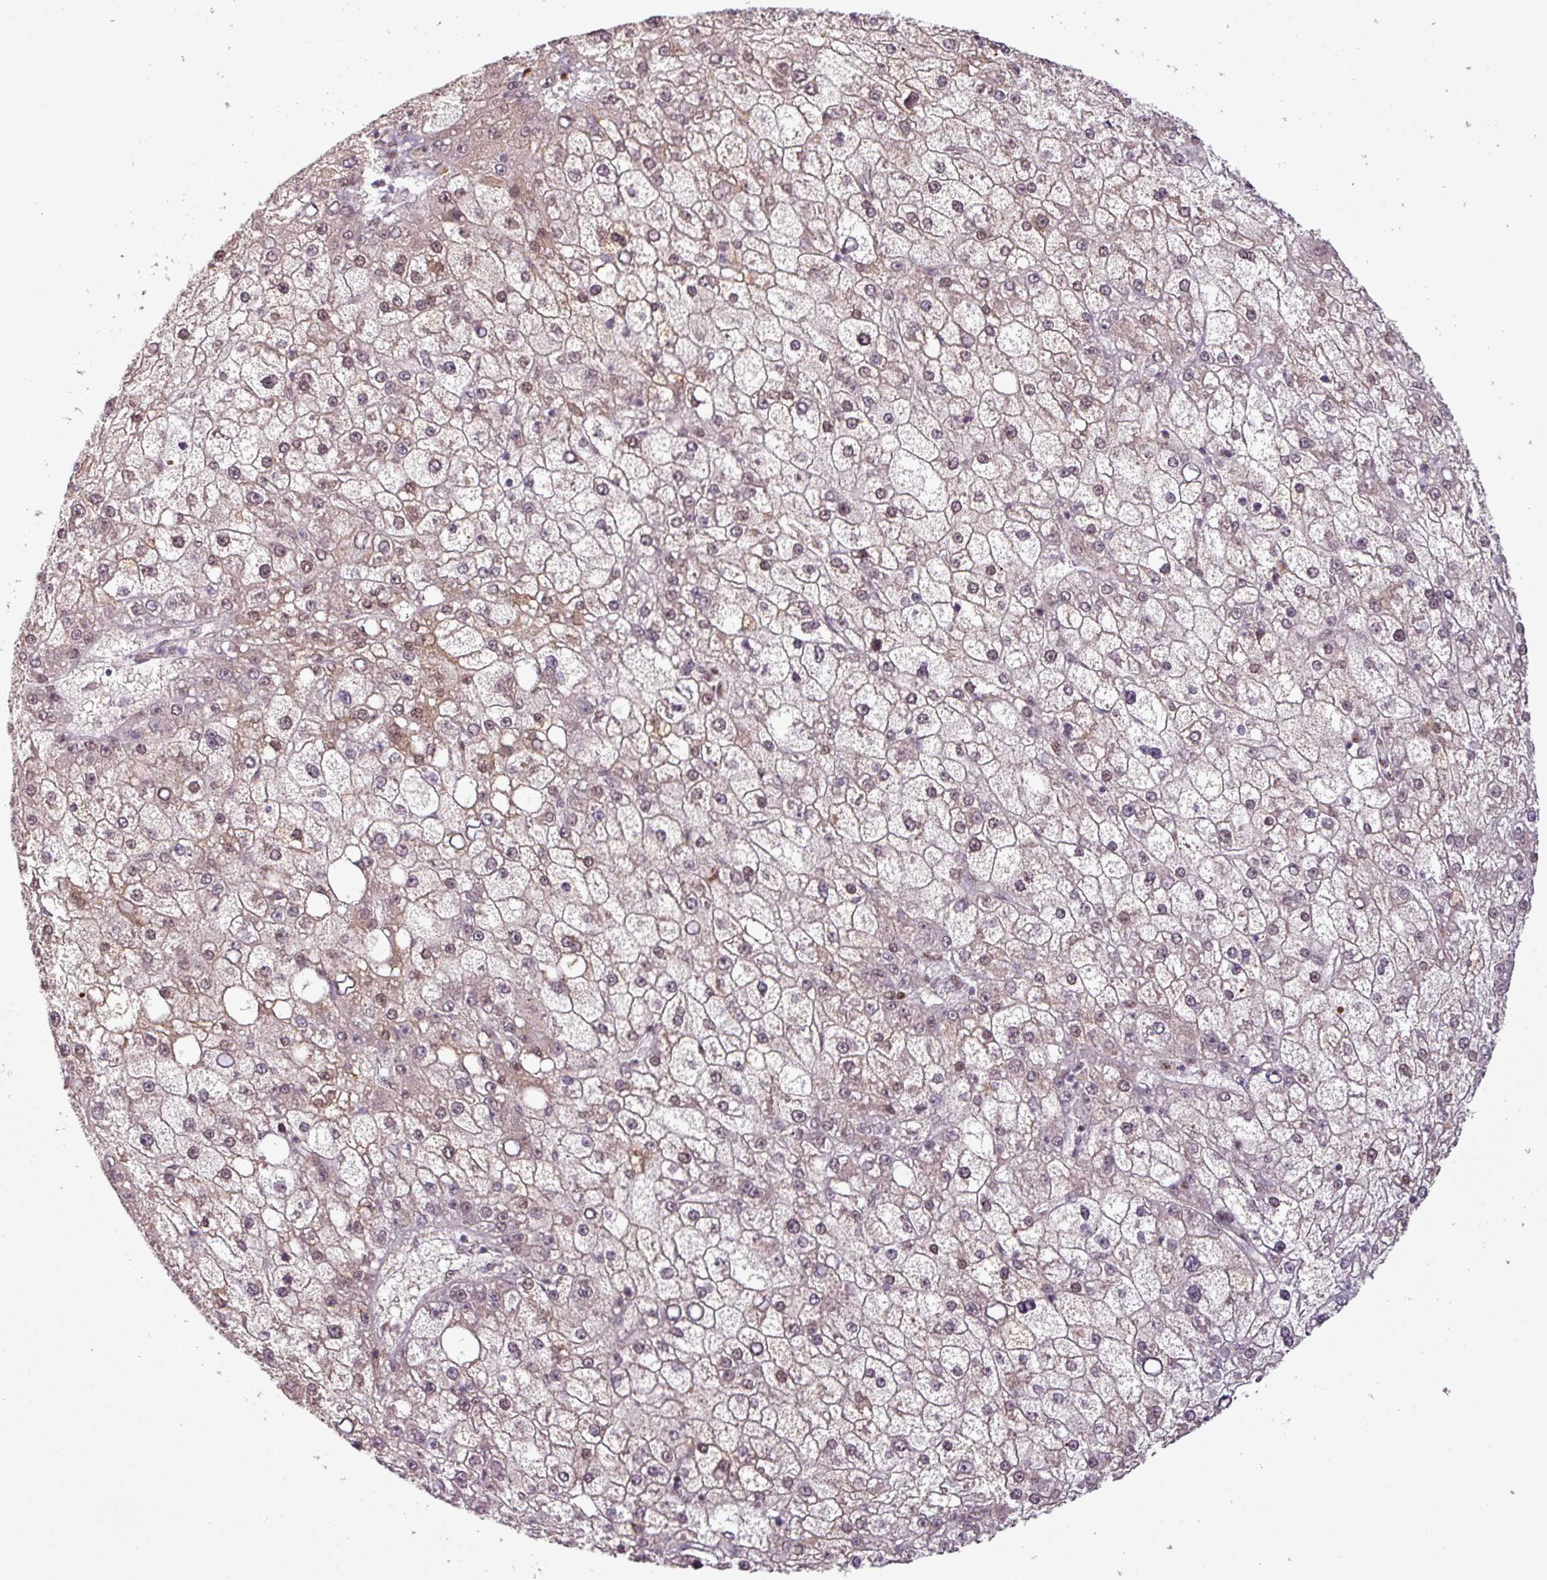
{"staining": {"intensity": "weak", "quantity": ">75%", "location": "nuclear"}, "tissue": "liver cancer", "cell_type": "Tumor cells", "image_type": "cancer", "snomed": [{"axis": "morphology", "description": "Carcinoma, Hepatocellular, NOS"}, {"axis": "topography", "description": "Liver"}], "caption": "About >75% of tumor cells in liver hepatocellular carcinoma show weak nuclear protein staining as visualized by brown immunohistochemical staining.", "gene": "IRF2BPL", "patient": {"sex": "male", "age": 67}}